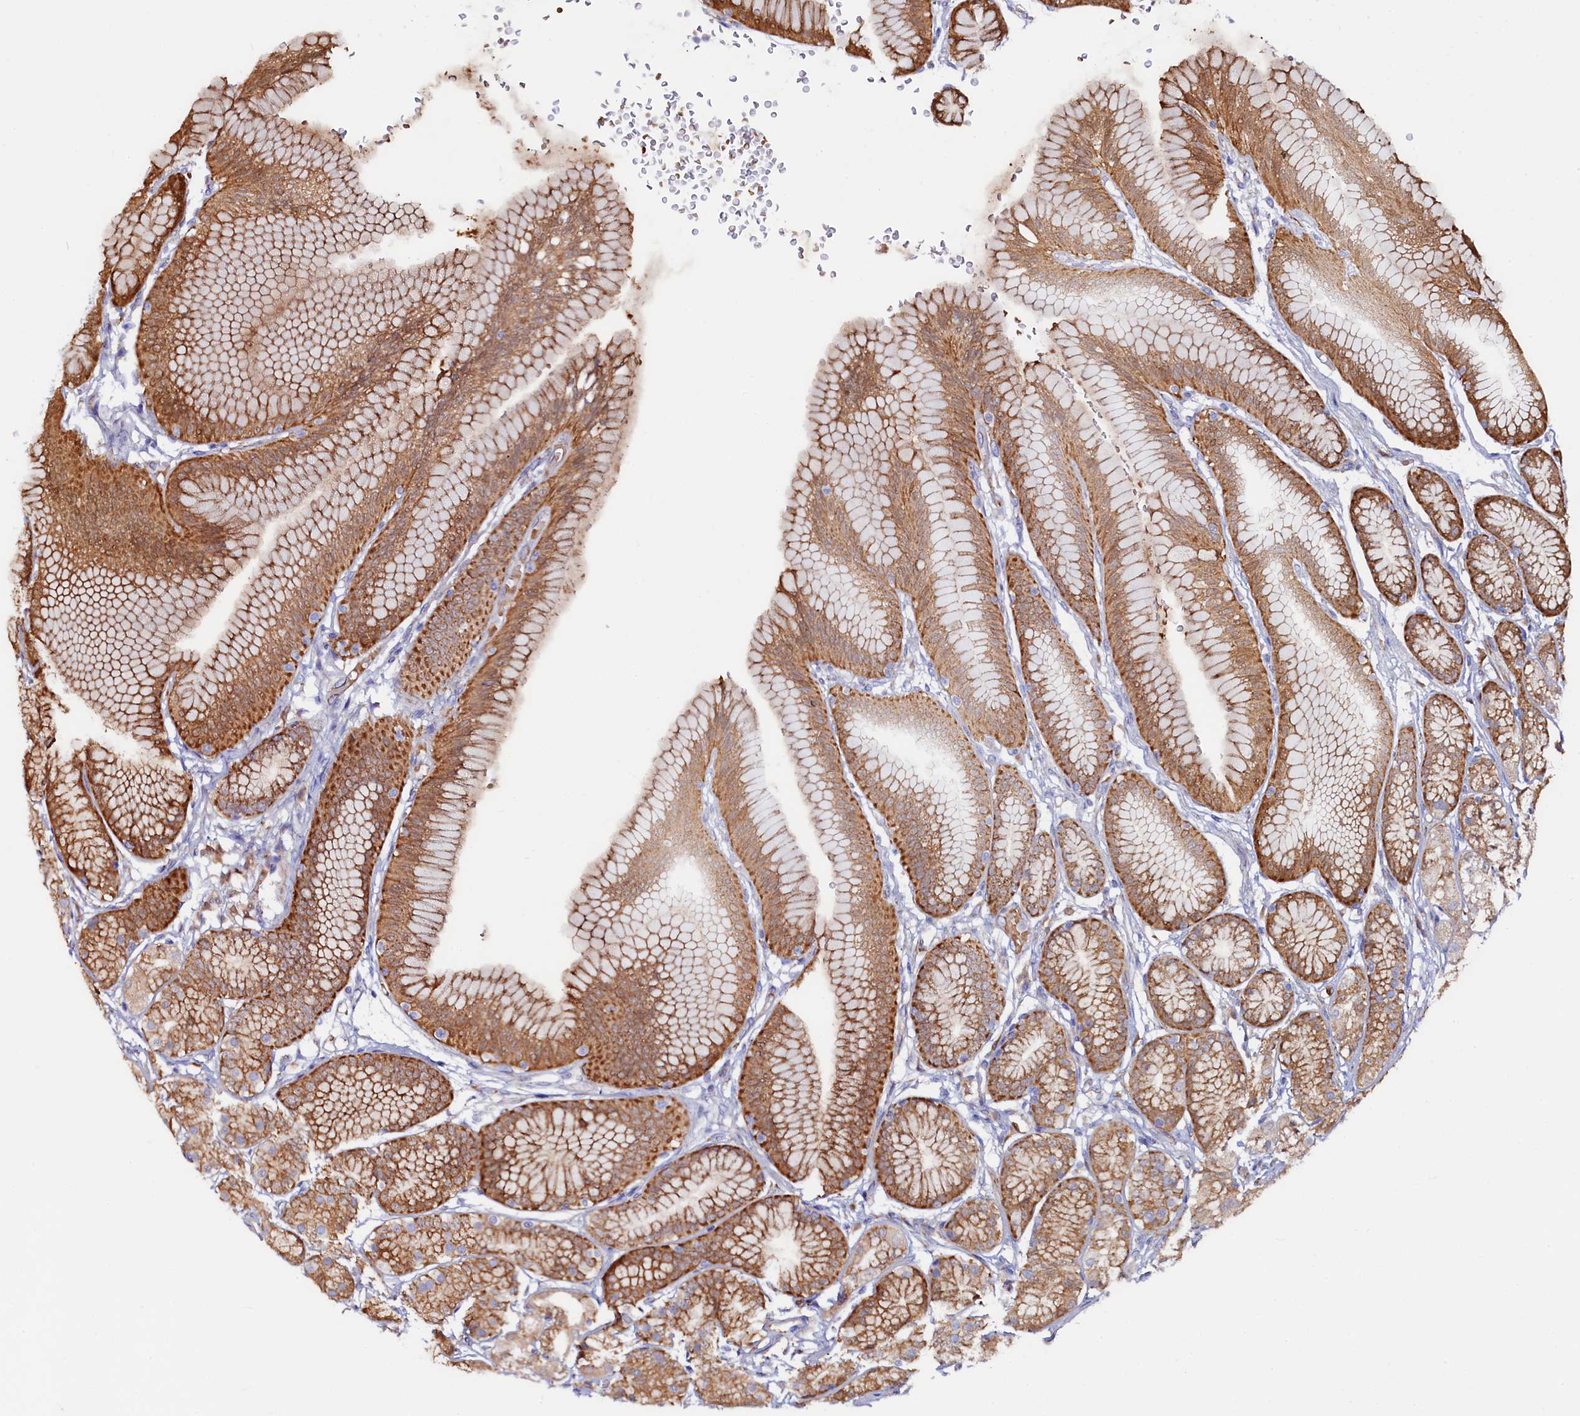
{"staining": {"intensity": "moderate", "quantity": ">75%", "location": "cytoplasmic/membranous"}, "tissue": "stomach", "cell_type": "Glandular cells", "image_type": "normal", "snomed": [{"axis": "morphology", "description": "Normal tissue, NOS"}, {"axis": "morphology", "description": "Adenocarcinoma, NOS"}, {"axis": "morphology", "description": "Adenocarcinoma, High grade"}, {"axis": "topography", "description": "Stomach, upper"}, {"axis": "topography", "description": "Stomach"}], "caption": "A micrograph of human stomach stained for a protein displays moderate cytoplasmic/membranous brown staining in glandular cells. The protein of interest is stained brown, and the nuclei are stained in blue (DAB IHC with brightfield microscopy, high magnification).", "gene": "ASTE1", "patient": {"sex": "female", "age": 65}}